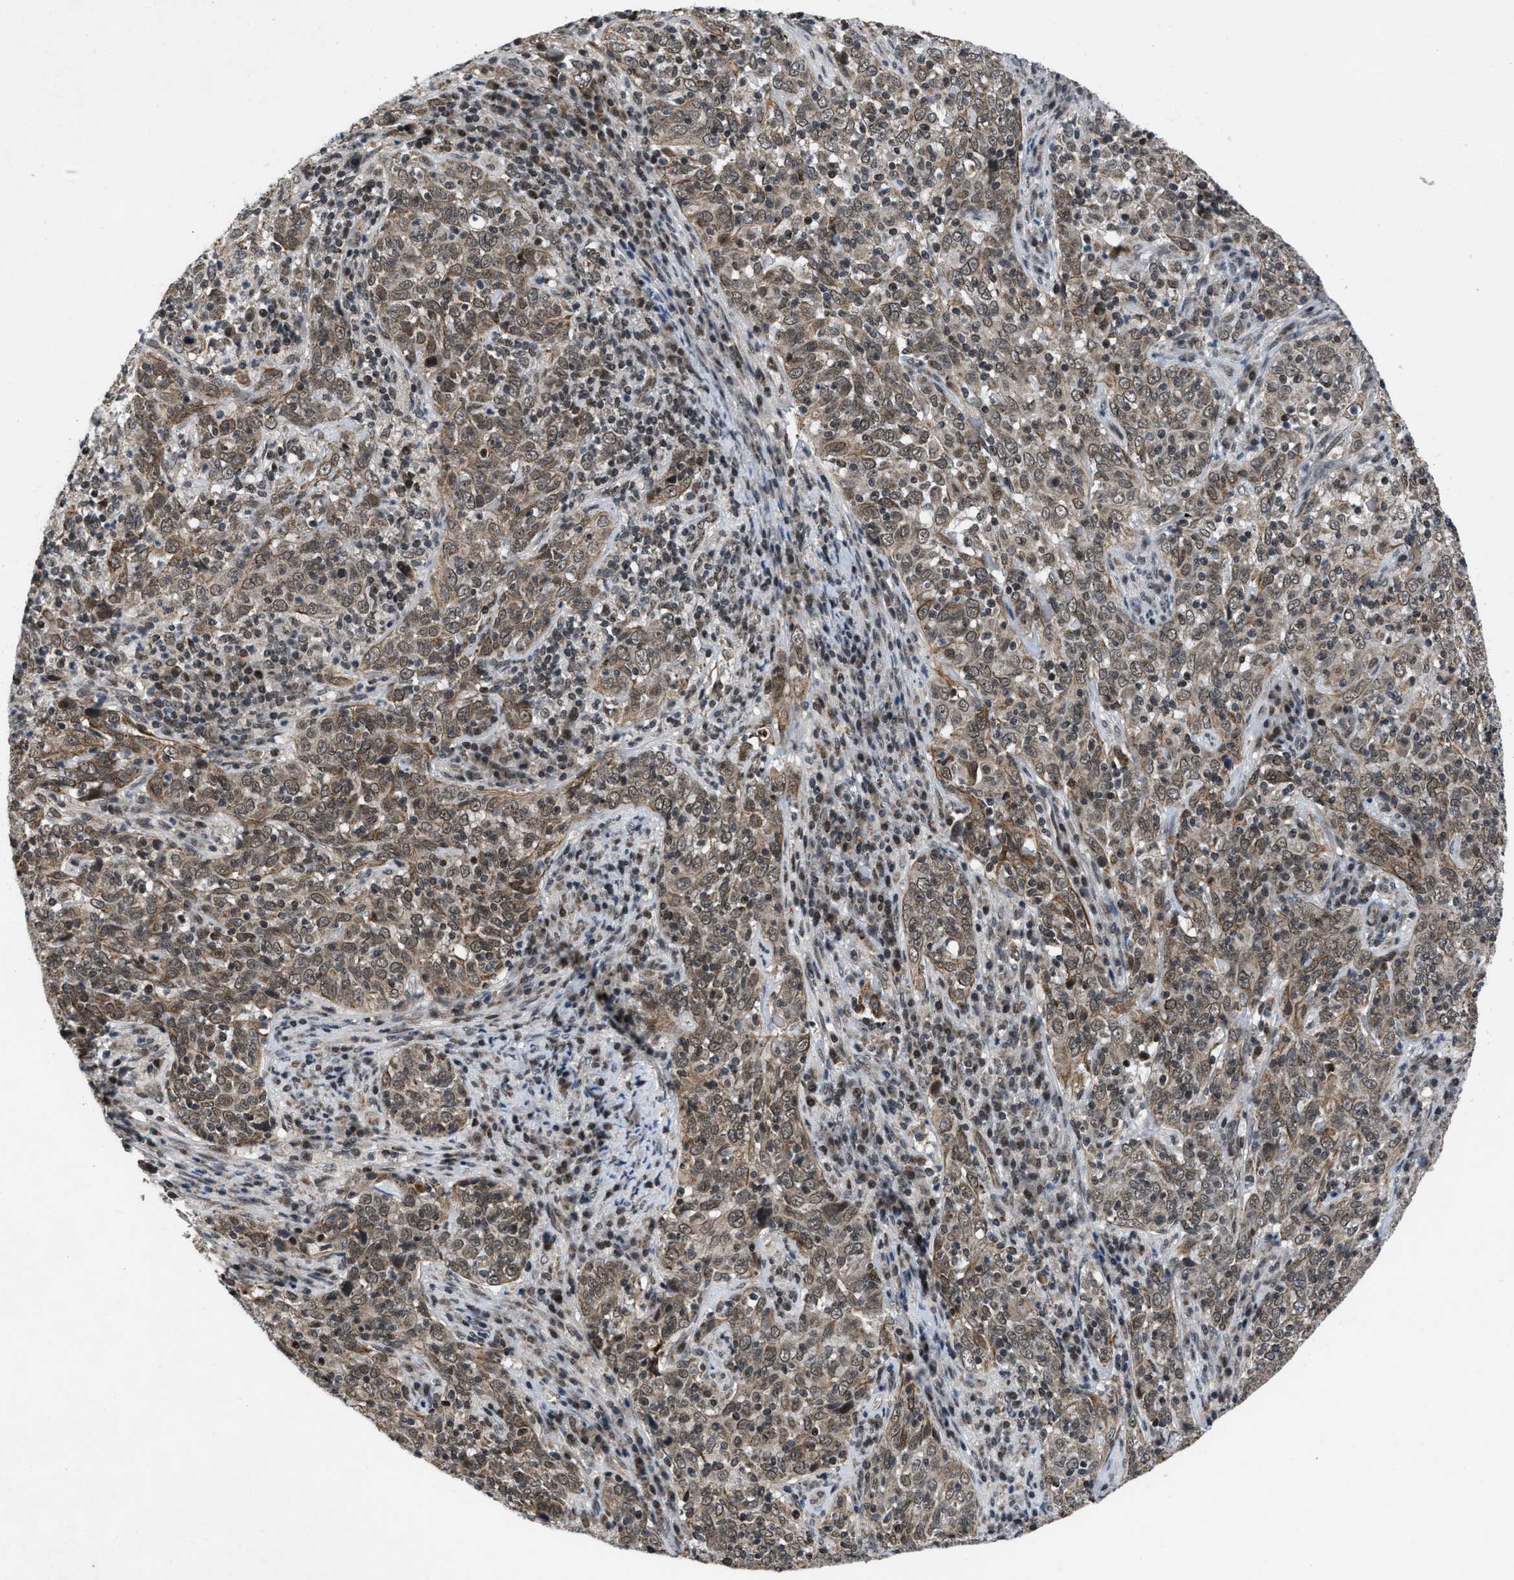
{"staining": {"intensity": "weak", "quantity": ">75%", "location": "cytoplasmic/membranous,nuclear"}, "tissue": "cervical cancer", "cell_type": "Tumor cells", "image_type": "cancer", "snomed": [{"axis": "morphology", "description": "Squamous cell carcinoma, NOS"}, {"axis": "topography", "description": "Cervix"}], "caption": "There is low levels of weak cytoplasmic/membranous and nuclear expression in tumor cells of cervical squamous cell carcinoma, as demonstrated by immunohistochemical staining (brown color).", "gene": "ZNHIT1", "patient": {"sex": "female", "age": 46}}